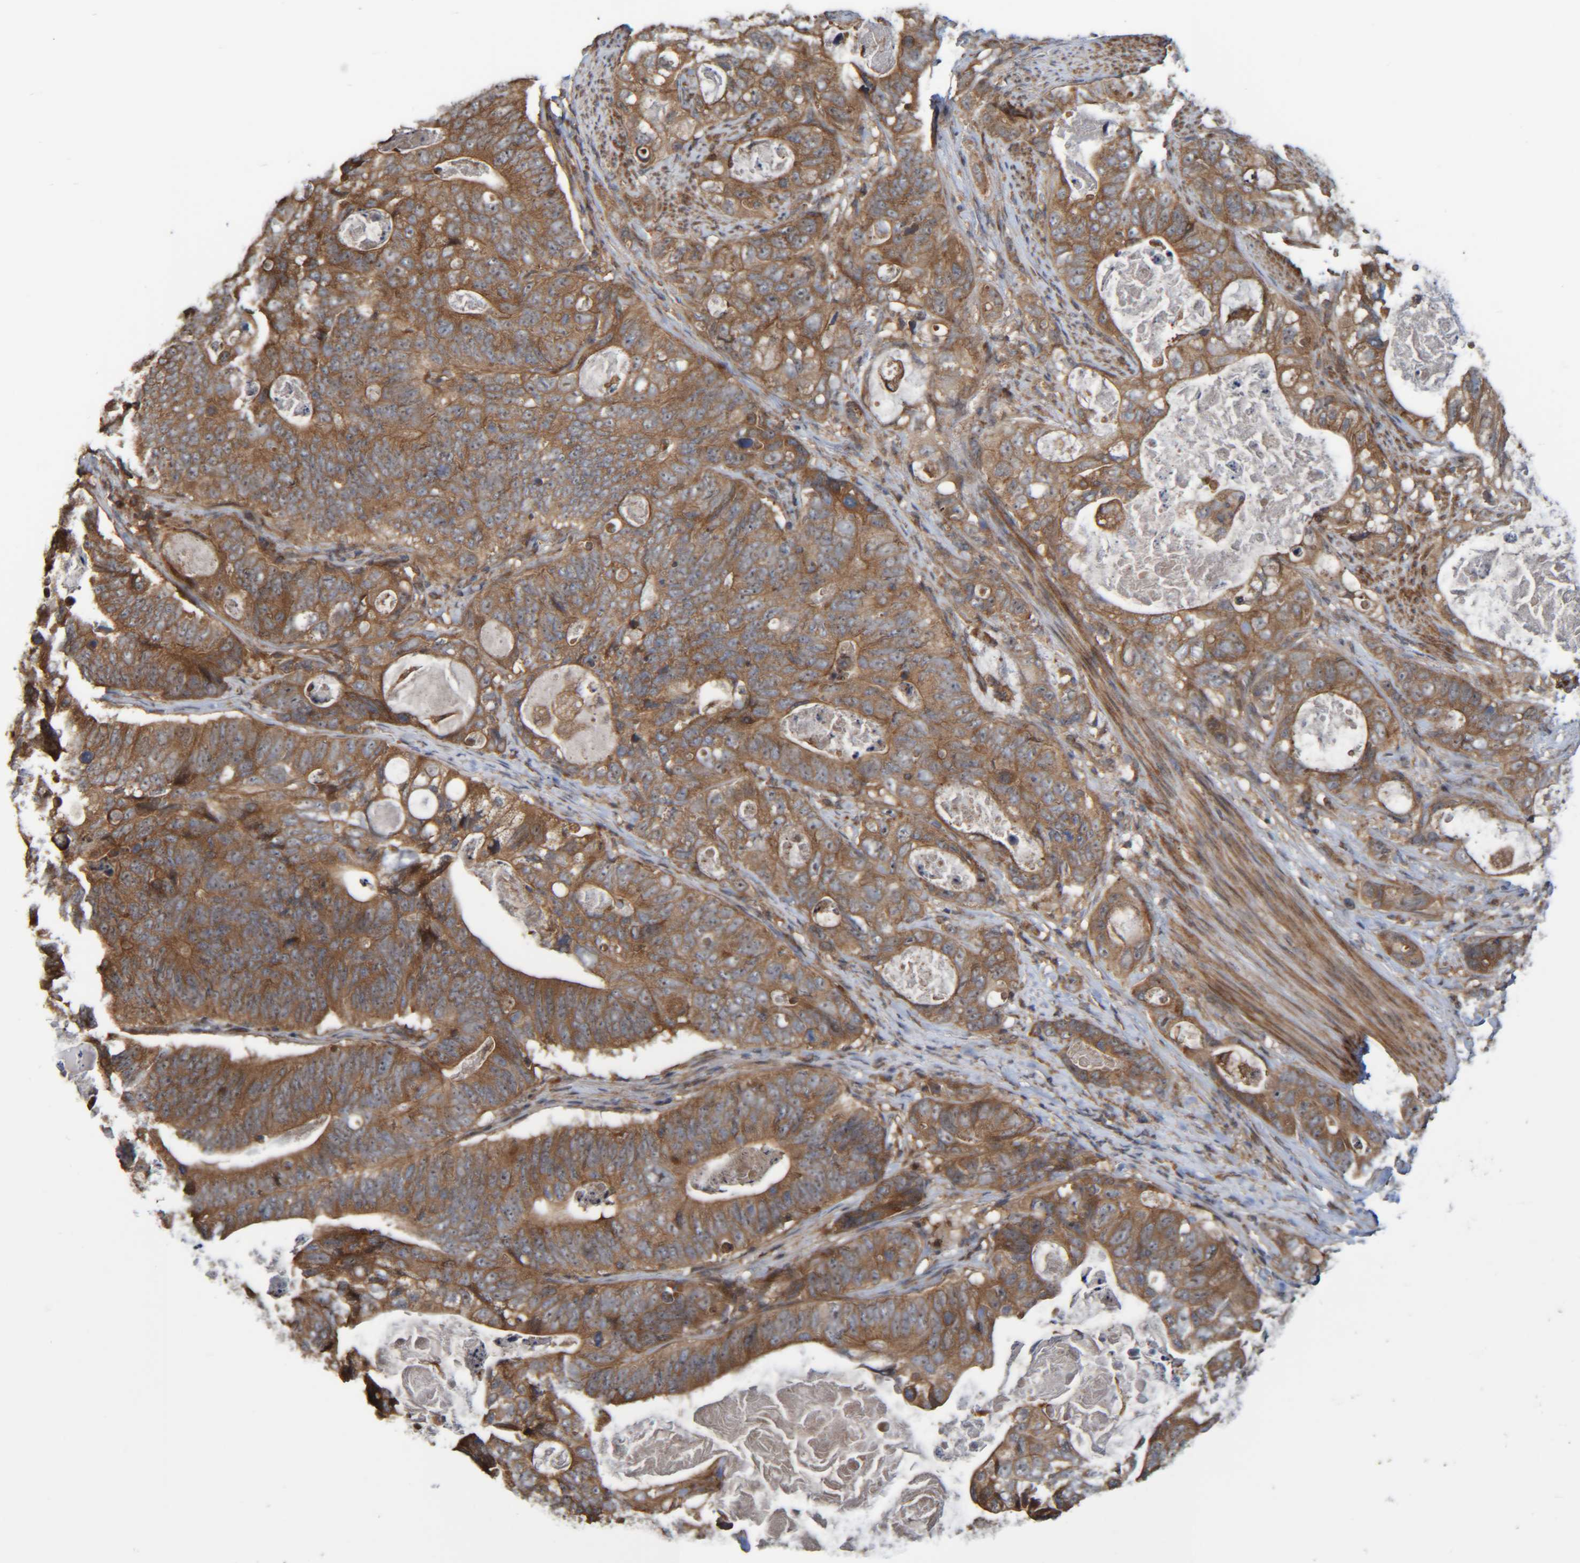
{"staining": {"intensity": "moderate", "quantity": ">75%", "location": "cytoplasmic/membranous"}, "tissue": "stomach cancer", "cell_type": "Tumor cells", "image_type": "cancer", "snomed": [{"axis": "morphology", "description": "Normal tissue, NOS"}, {"axis": "morphology", "description": "Adenocarcinoma, NOS"}, {"axis": "topography", "description": "Stomach"}], "caption": "Protein staining shows moderate cytoplasmic/membranous staining in about >75% of tumor cells in adenocarcinoma (stomach).", "gene": "CCDC57", "patient": {"sex": "female", "age": 89}}